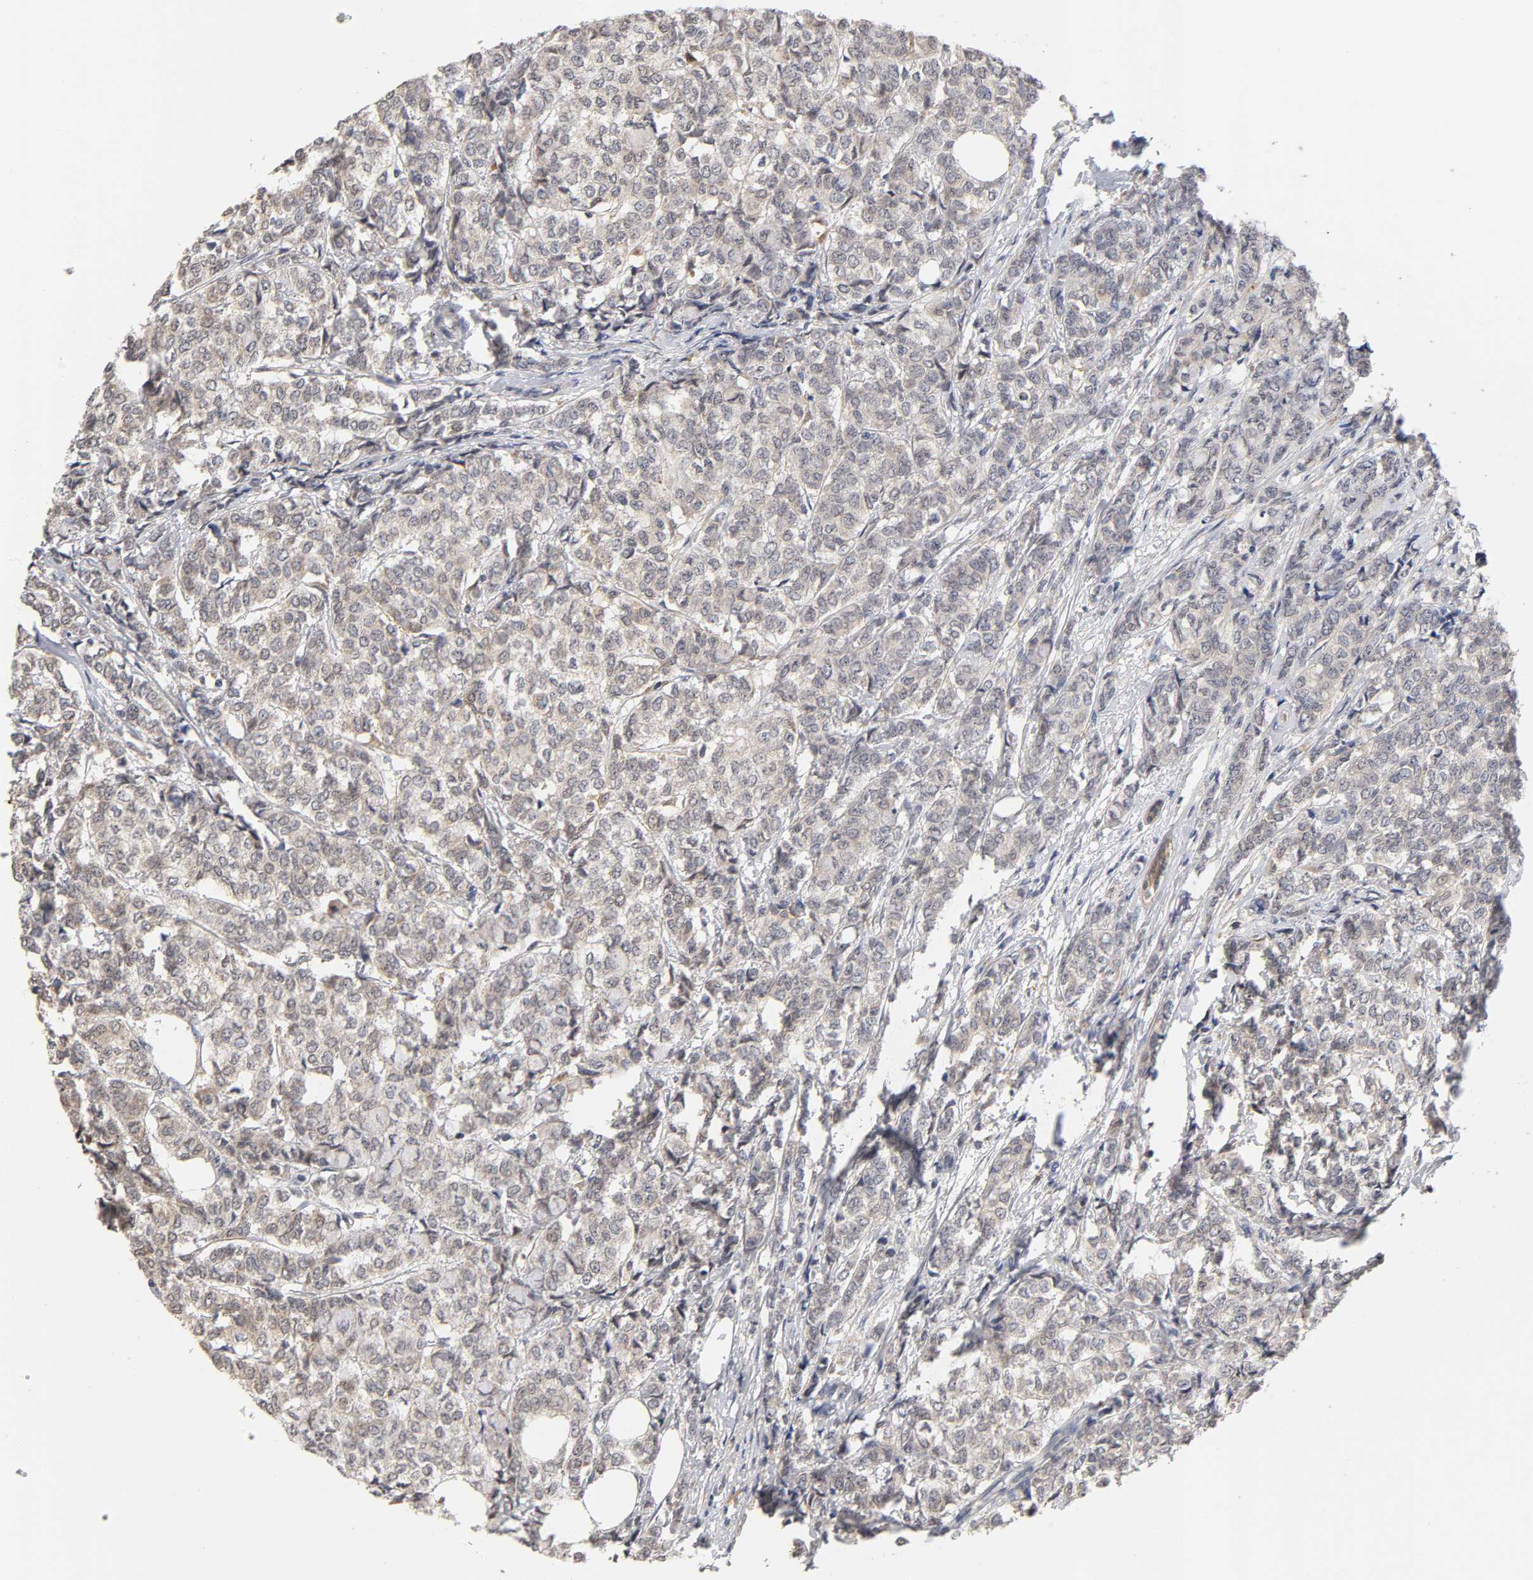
{"staining": {"intensity": "weak", "quantity": "25%-75%", "location": "cytoplasmic/membranous"}, "tissue": "breast cancer", "cell_type": "Tumor cells", "image_type": "cancer", "snomed": [{"axis": "morphology", "description": "Lobular carcinoma"}, {"axis": "topography", "description": "Breast"}], "caption": "Lobular carcinoma (breast) stained with a protein marker demonstrates weak staining in tumor cells.", "gene": "CXADR", "patient": {"sex": "female", "age": 60}}